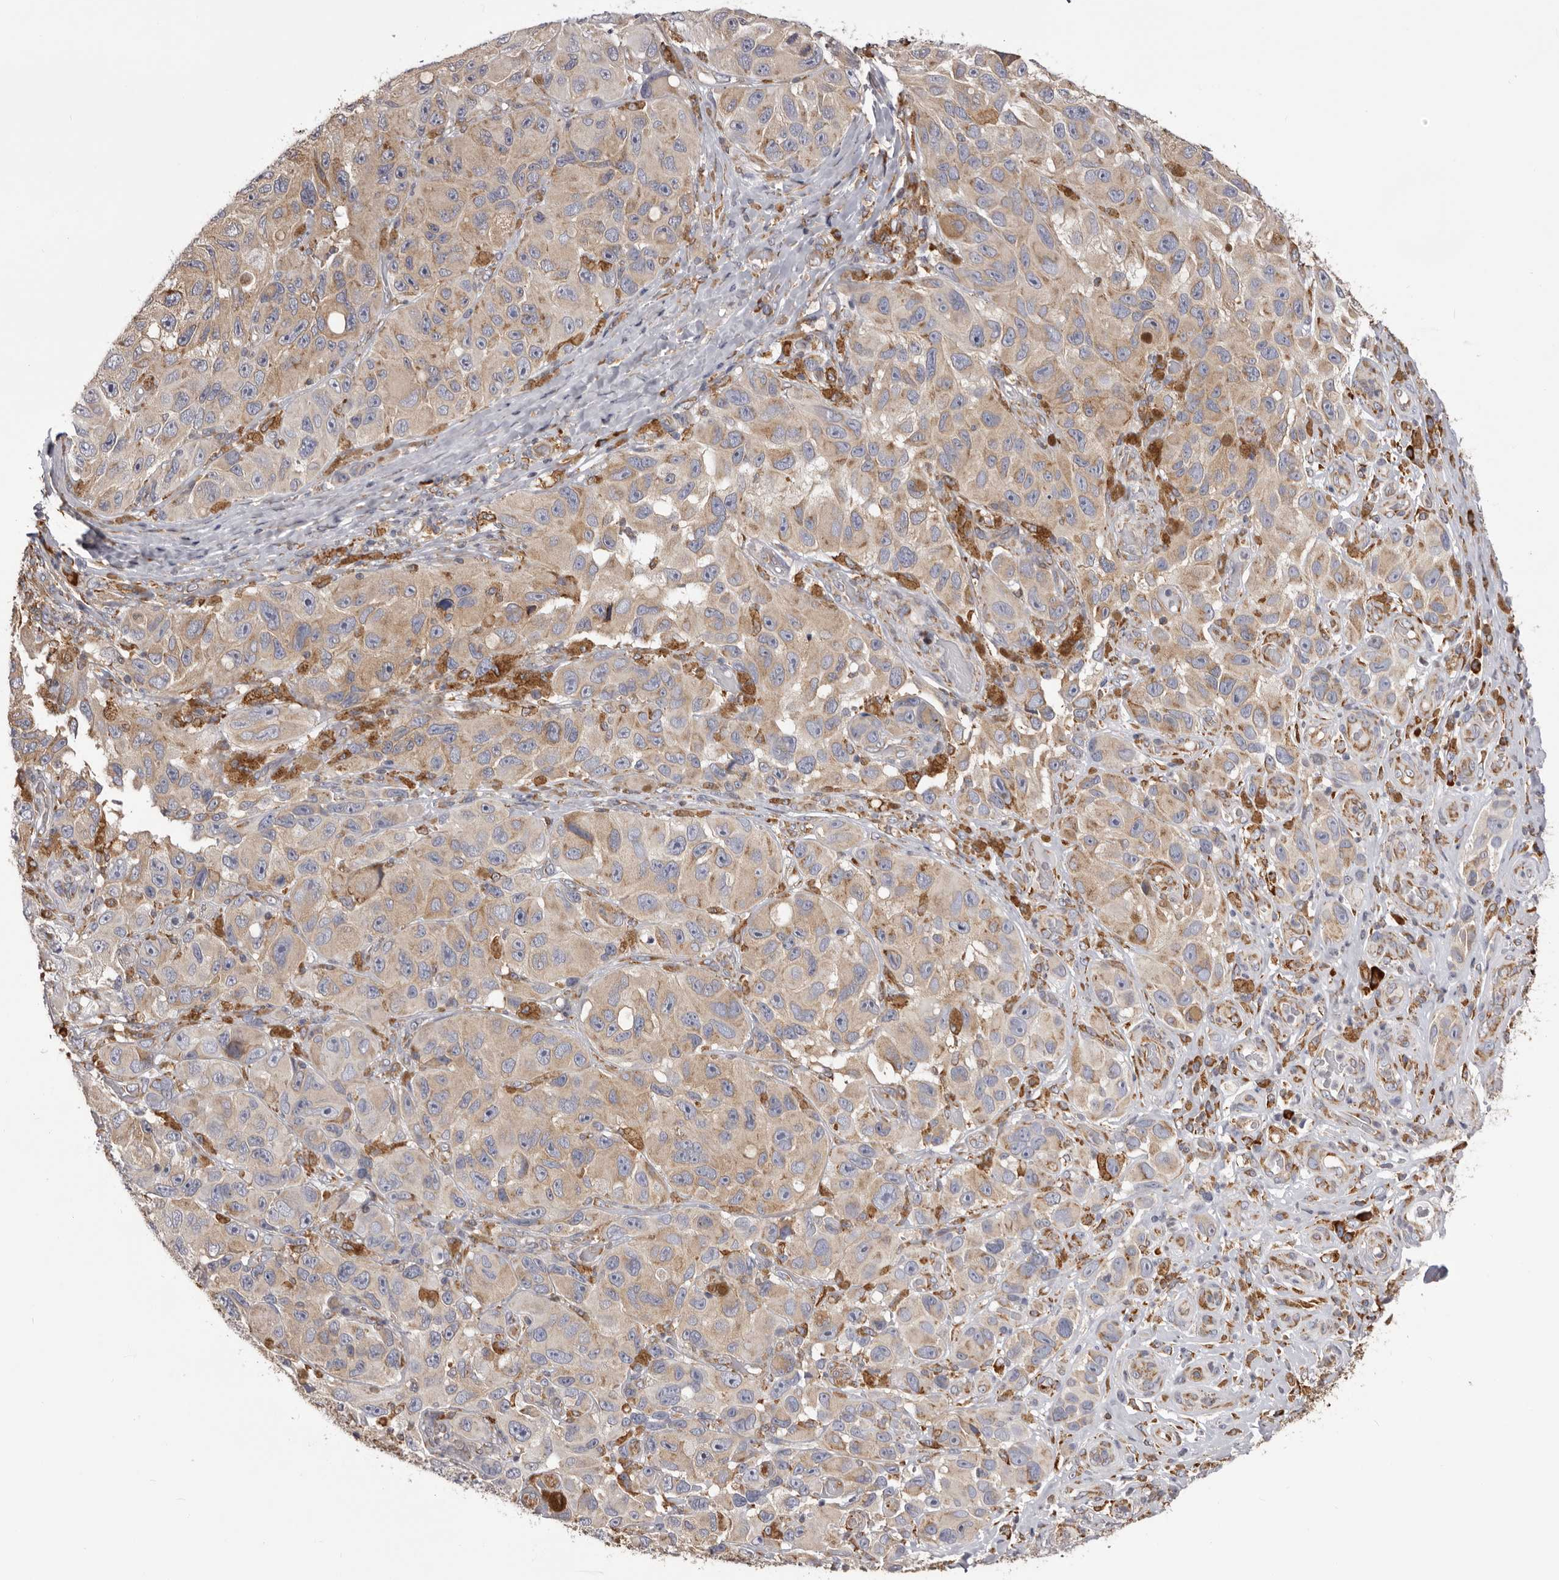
{"staining": {"intensity": "weak", "quantity": "25%-75%", "location": "cytoplasmic/membranous"}, "tissue": "melanoma", "cell_type": "Tumor cells", "image_type": "cancer", "snomed": [{"axis": "morphology", "description": "Malignant melanoma, NOS"}, {"axis": "topography", "description": "Skin"}], "caption": "Melanoma was stained to show a protein in brown. There is low levels of weak cytoplasmic/membranous expression in about 25%-75% of tumor cells.", "gene": "QRSL1", "patient": {"sex": "female", "age": 73}}